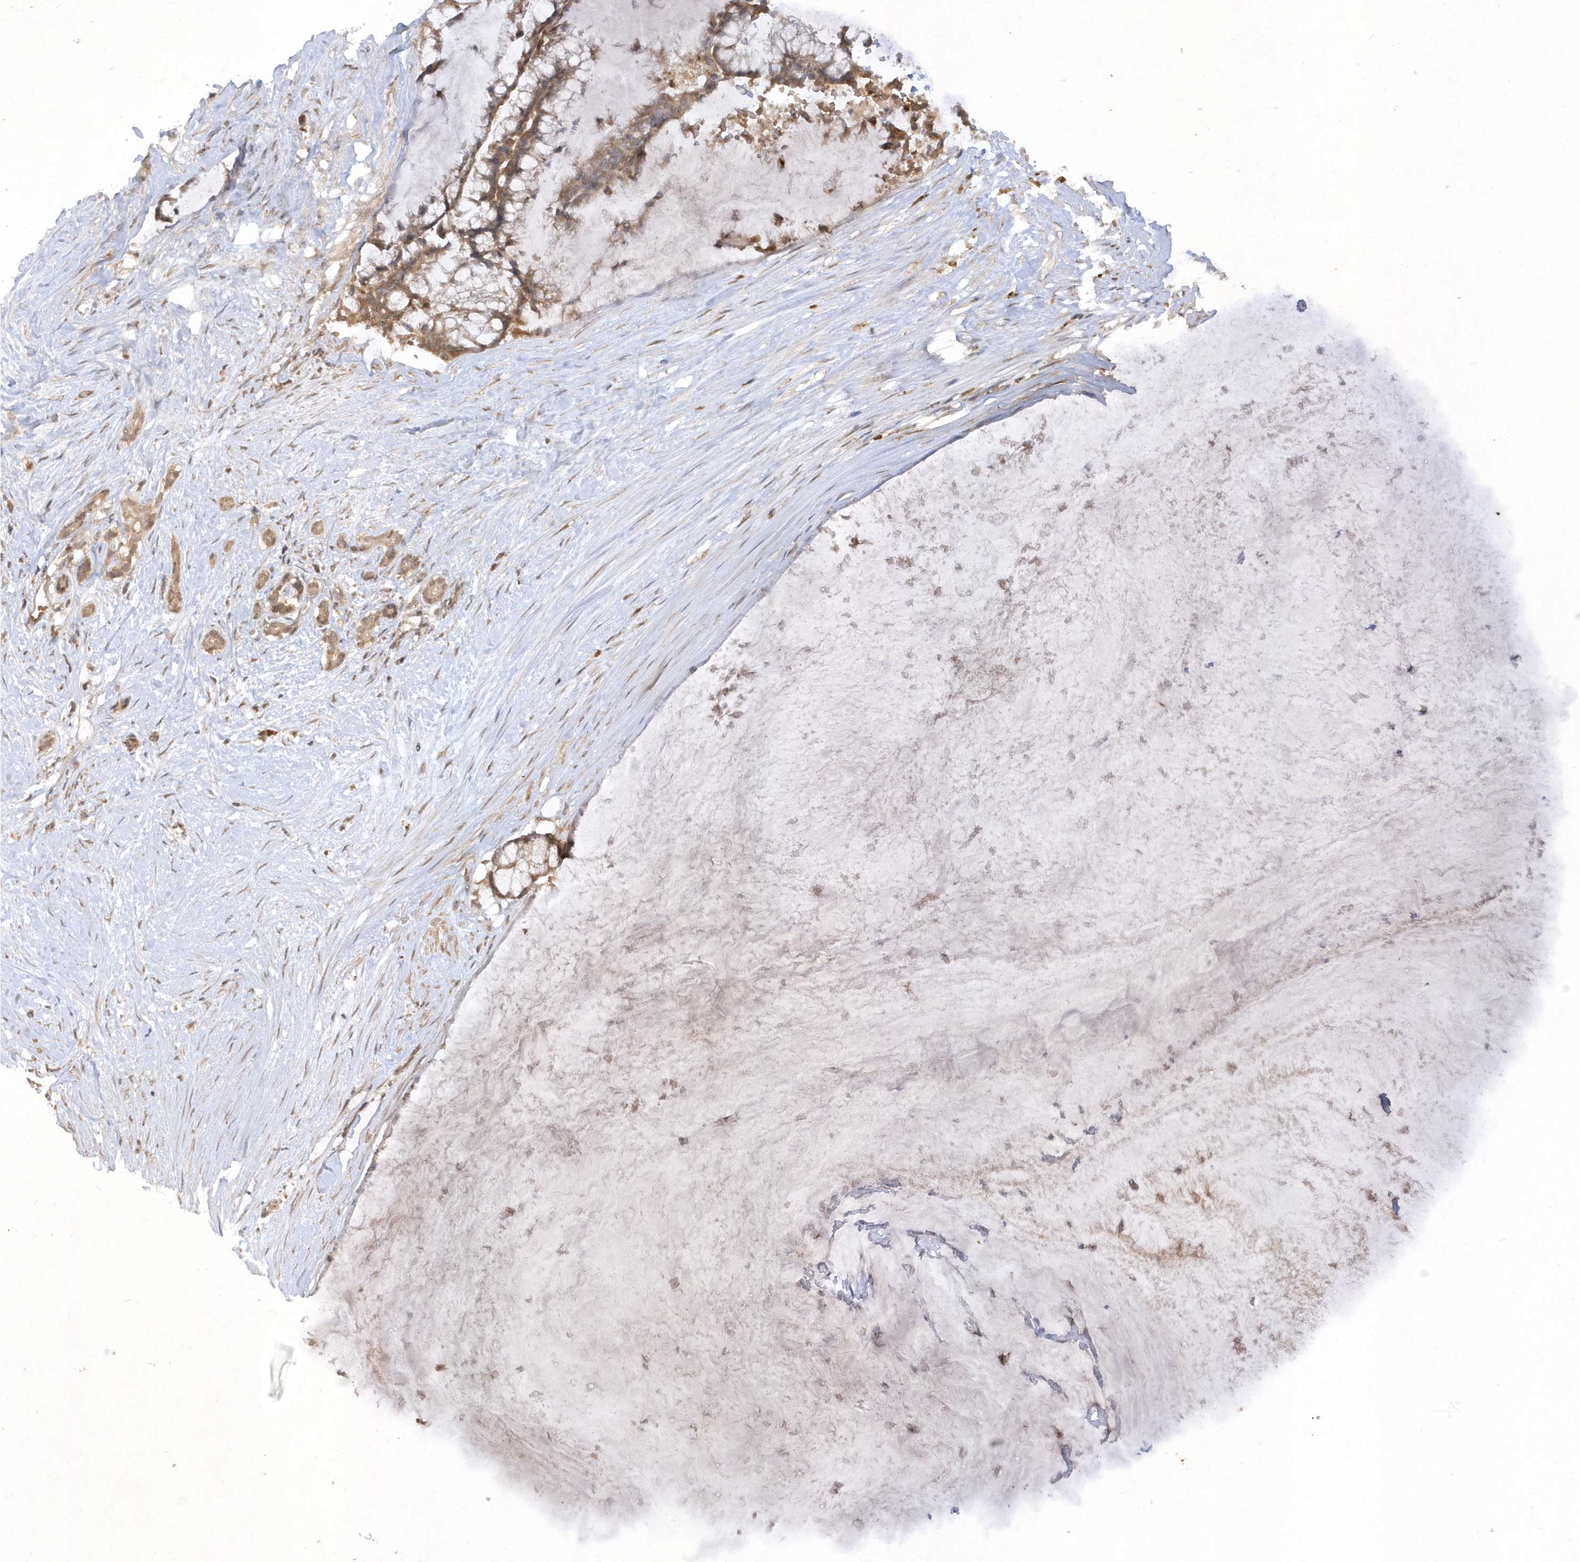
{"staining": {"intensity": "negative", "quantity": "none", "location": "none"}, "tissue": "pancreatic cancer", "cell_type": "Tumor cells", "image_type": "cancer", "snomed": [{"axis": "morphology", "description": "Adenocarcinoma, NOS"}, {"axis": "topography", "description": "Pancreas"}], "caption": "Protein analysis of pancreatic cancer (adenocarcinoma) reveals no significant positivity in tumor cells. (IHC, brightfield microscopy, high magnification).", "gene": "ZNF213", "patient": {"sex": "male", "age": 41}}